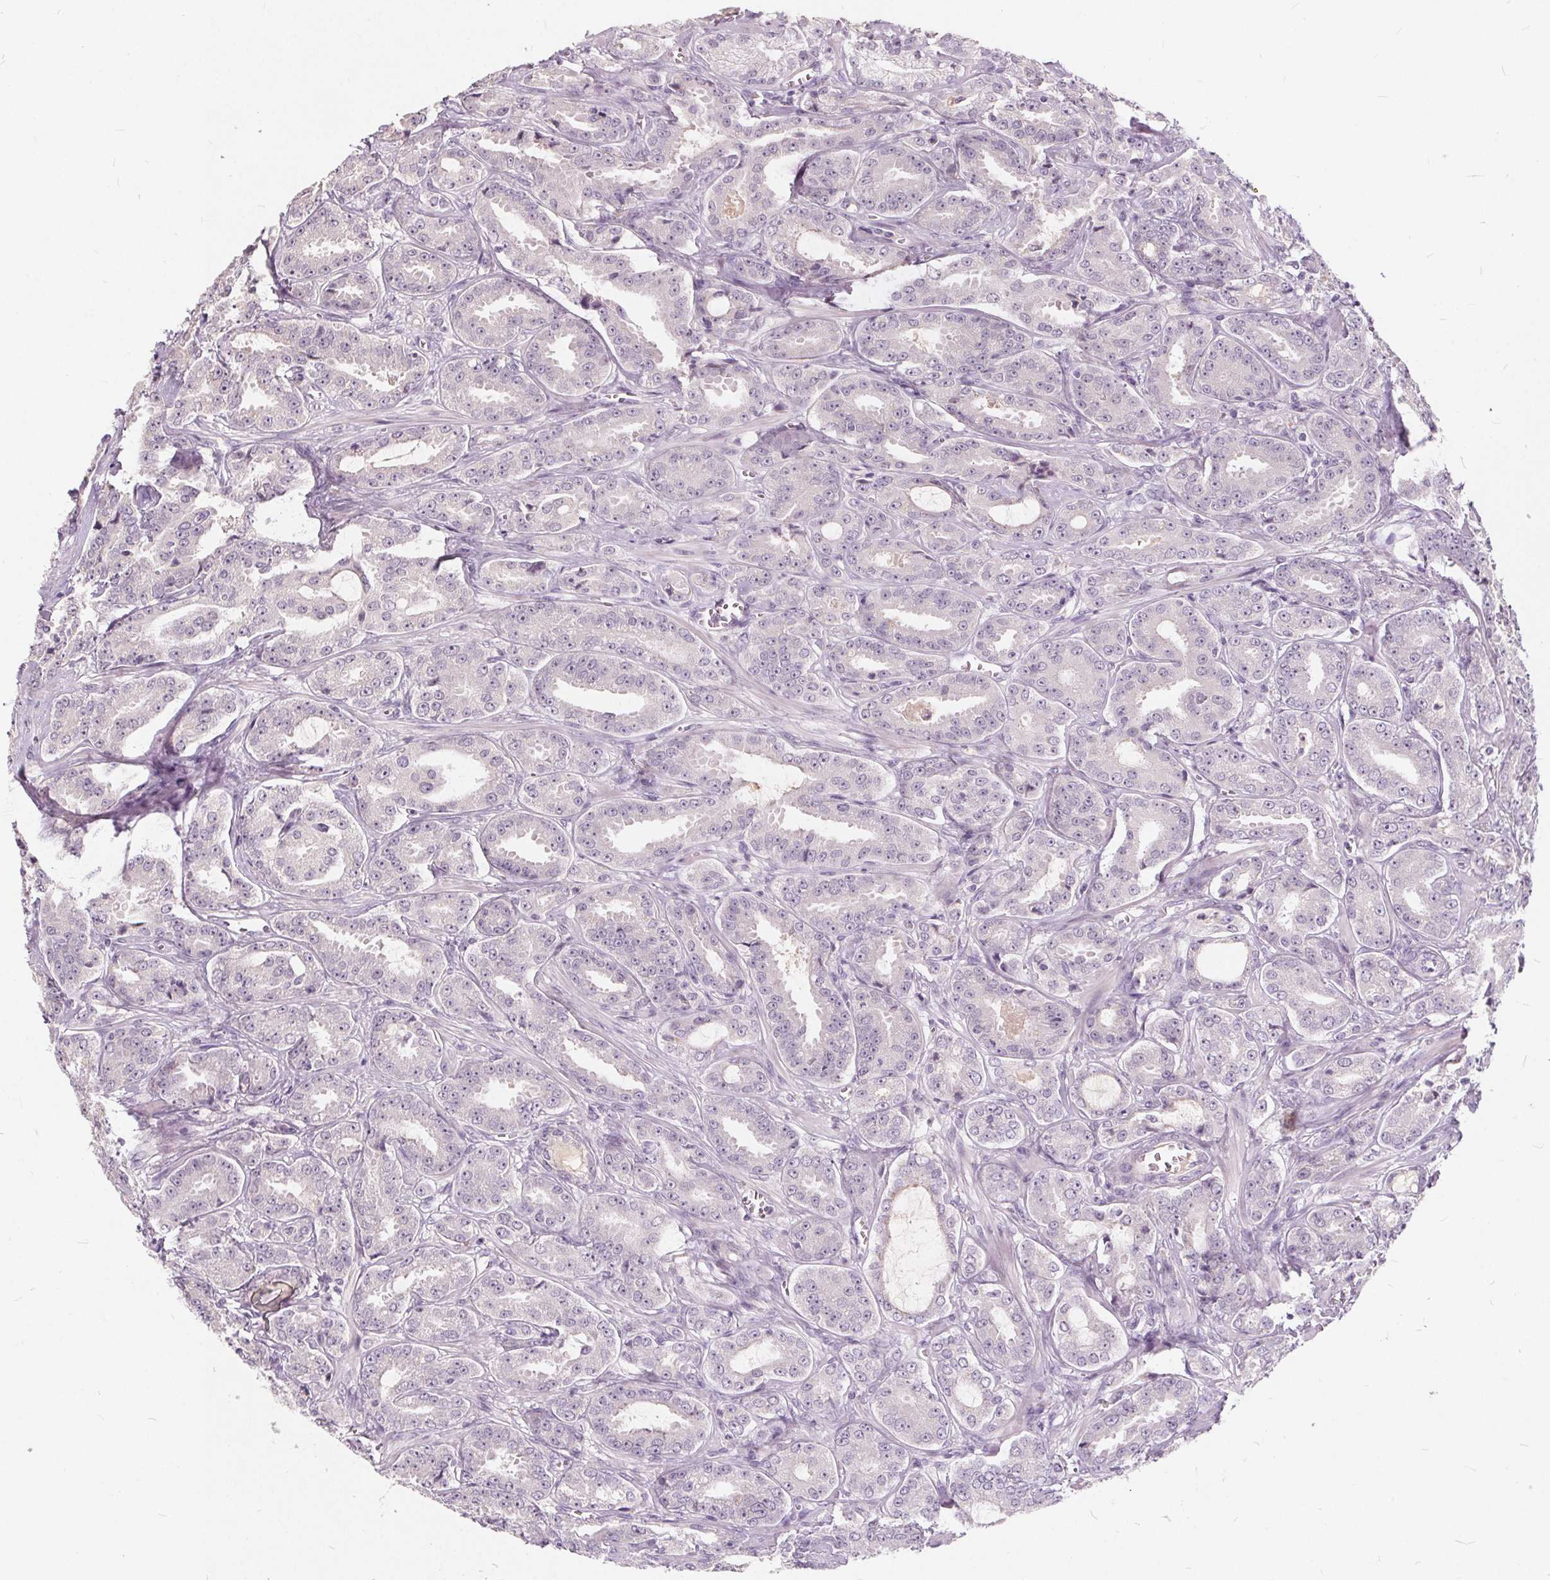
{"staining": {"intensity": "negative", "quantity": "none", "location": "none"}, "tissue": "prostate cancer", "cell_type": "Tumor cells", "image_type": "cancer", "snomed": [{"axis": "morphology", "description": "Adenocarcinoma, High grade"}, {"axis": "topography", "description": "Prostate"}], "caption": "IHC micrograph of prostate adenocarcinoma (high-grade) stained for a protein (brown), which reveals no positivity in tumor cells.", "gene": "PLA2G2E", "patient": {"sex": "male", "age": 64}}